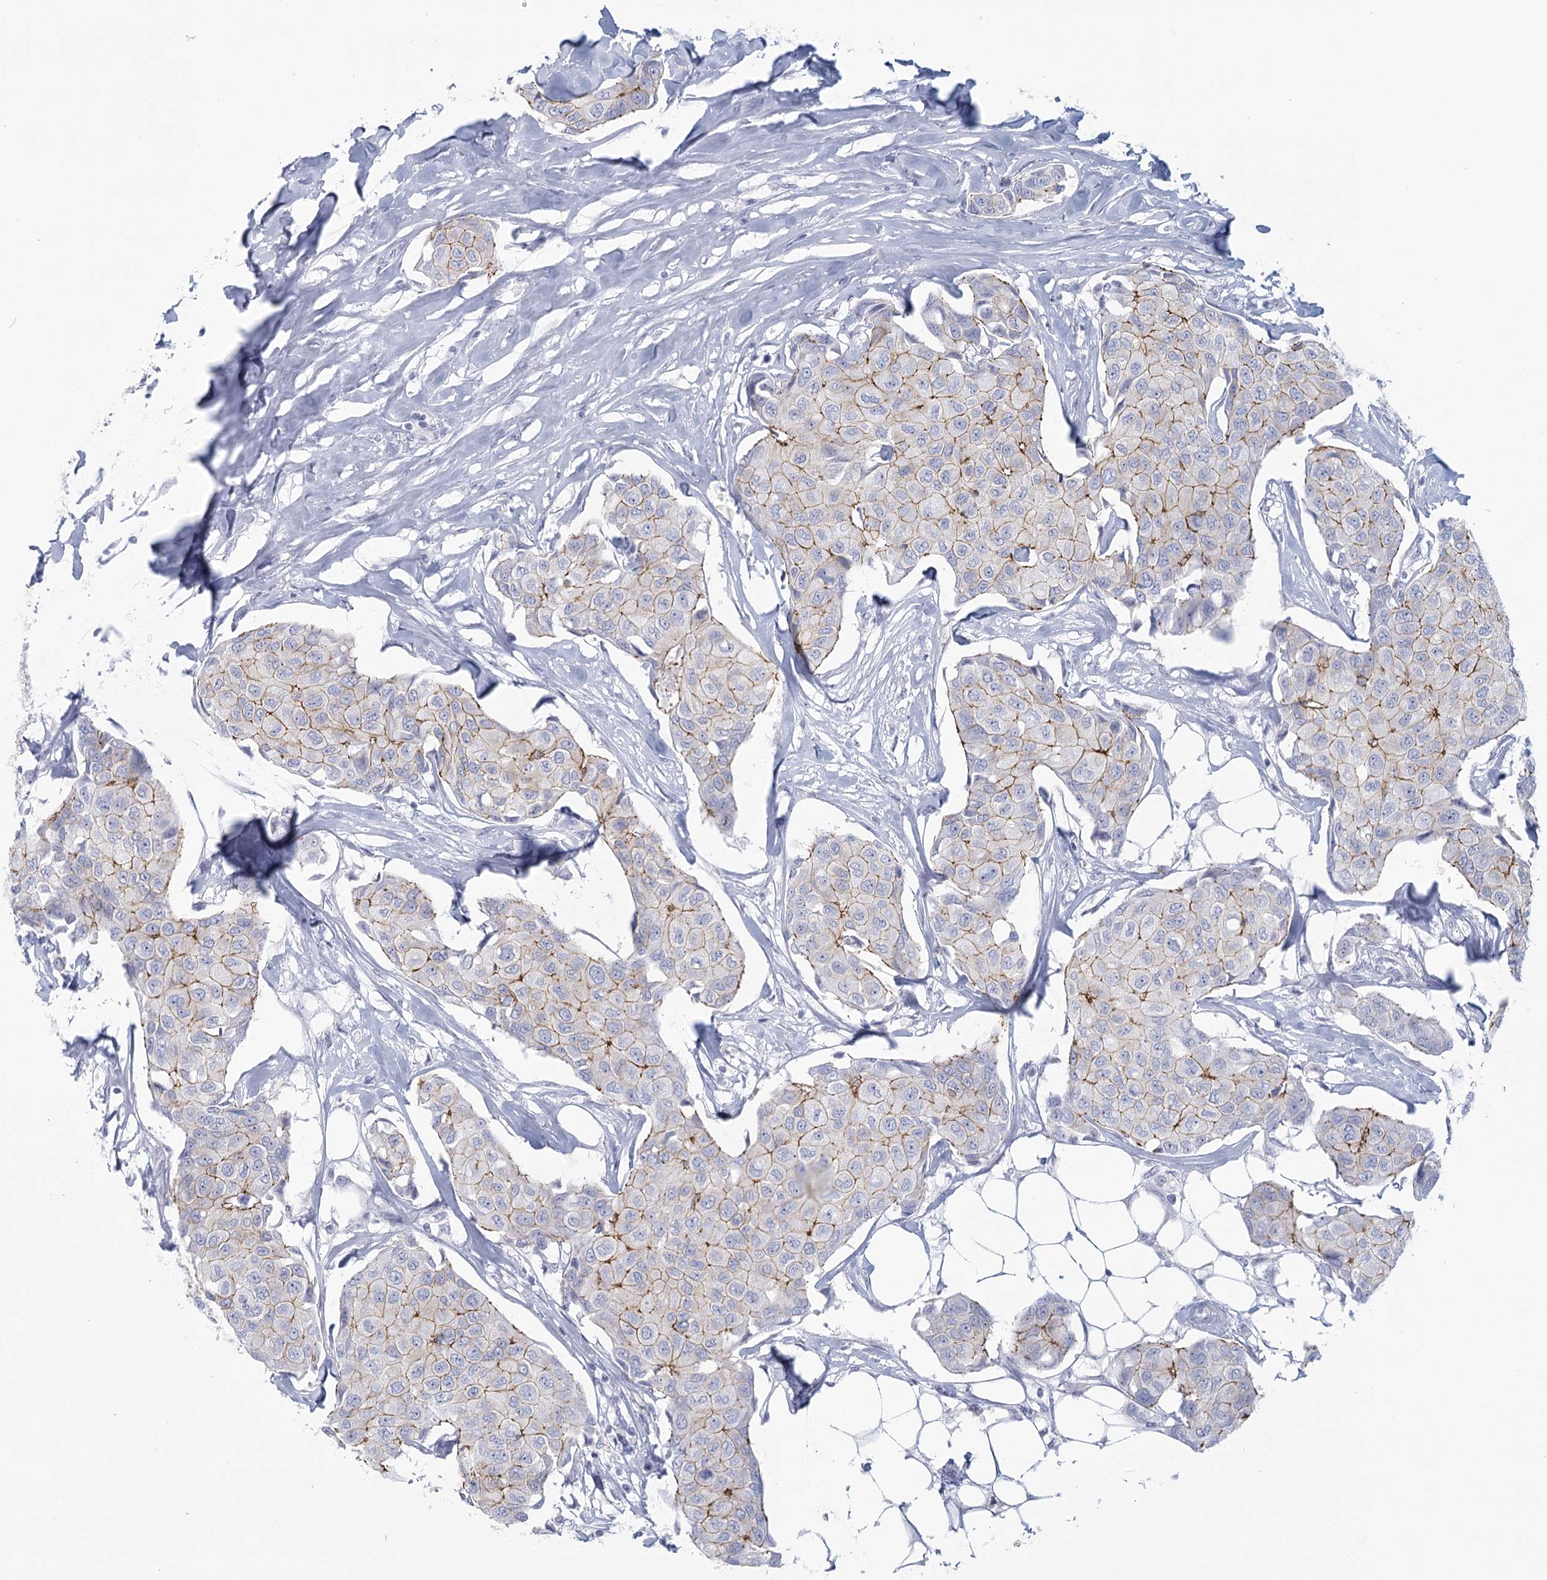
{"staining": {"intensity": "moderate", "quantity": "<25%", "location": "cytoplasmic/membranous"}, "tissue": "breast cancer", "cell_type": "Tumor cells", "image_type": "cancer", "snomed": [{"axis": "morphology", "description": "Duct carcinoma"}, {"axis": "topography", "description": "Breast"}], "caption": "The histopathology image displays staining of breast invasive ductal carcinoma, revealing moderate cytoplasmic/membranous protein expression (brown color) within tumor cells.", "gene": "WNT8B", "patient": {"sex": "female", "age": 80}}